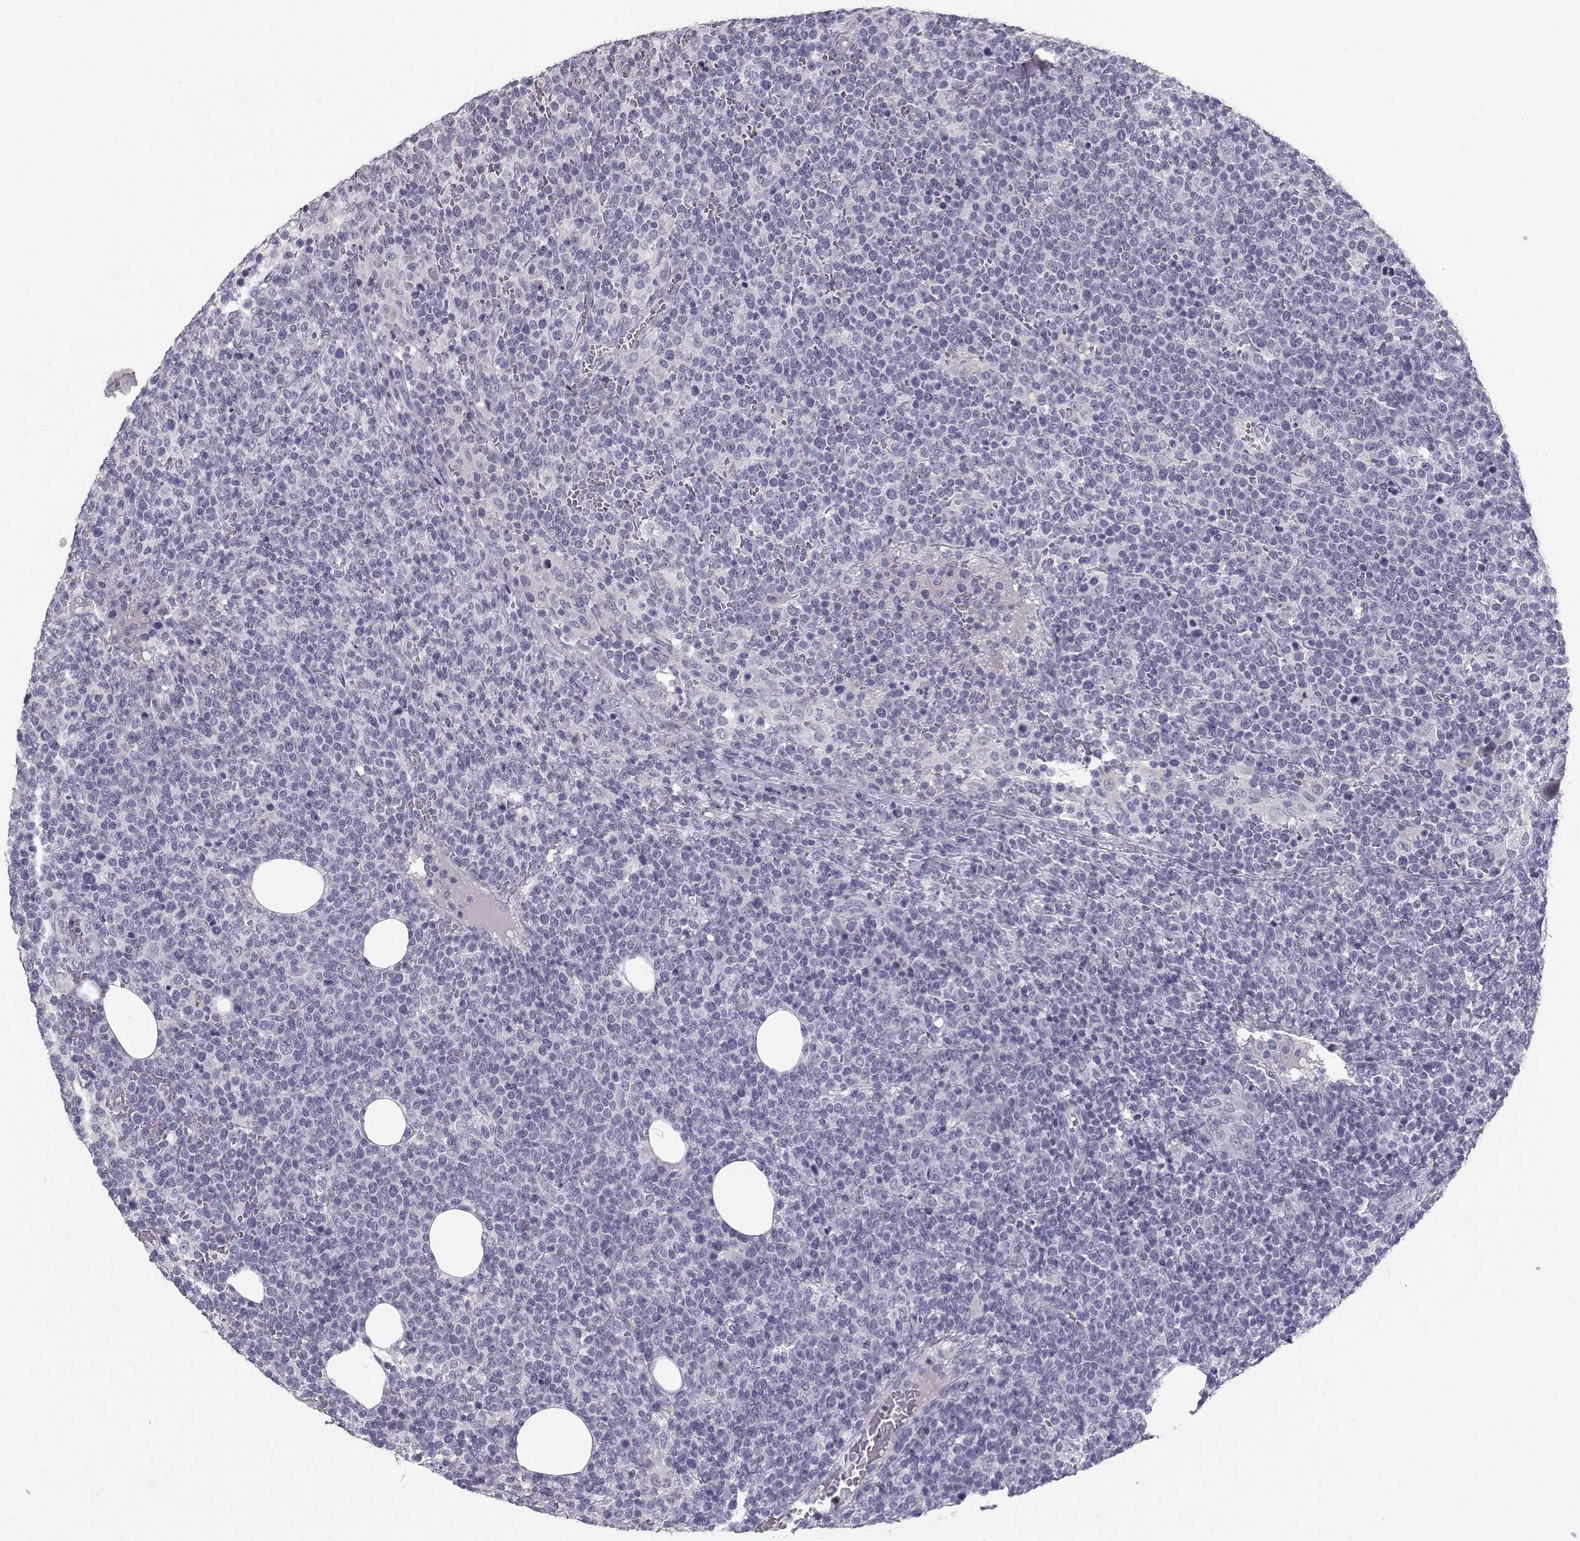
{"staining": {"intensity": "negative", "quantity": "none", "location": "none"}, "tissue": "lymphoma", "cell_type": "Tumor cells", "image_type": "cancer", "snomed": [{"axis": "morphology", "description": "Malignant lymphoma, non-Hodgkin's type, High grade"}, {"axis": "topography", "description": "Lymph node"}], "caption": "This is an immunohistochemistry (IHC) image of human high-grade malignant lymphoma, non-Hodgkin's type. There is no staining in tumor cells.", "gene": "PKP2", "patient": {"sex": "male", "age": 61}}